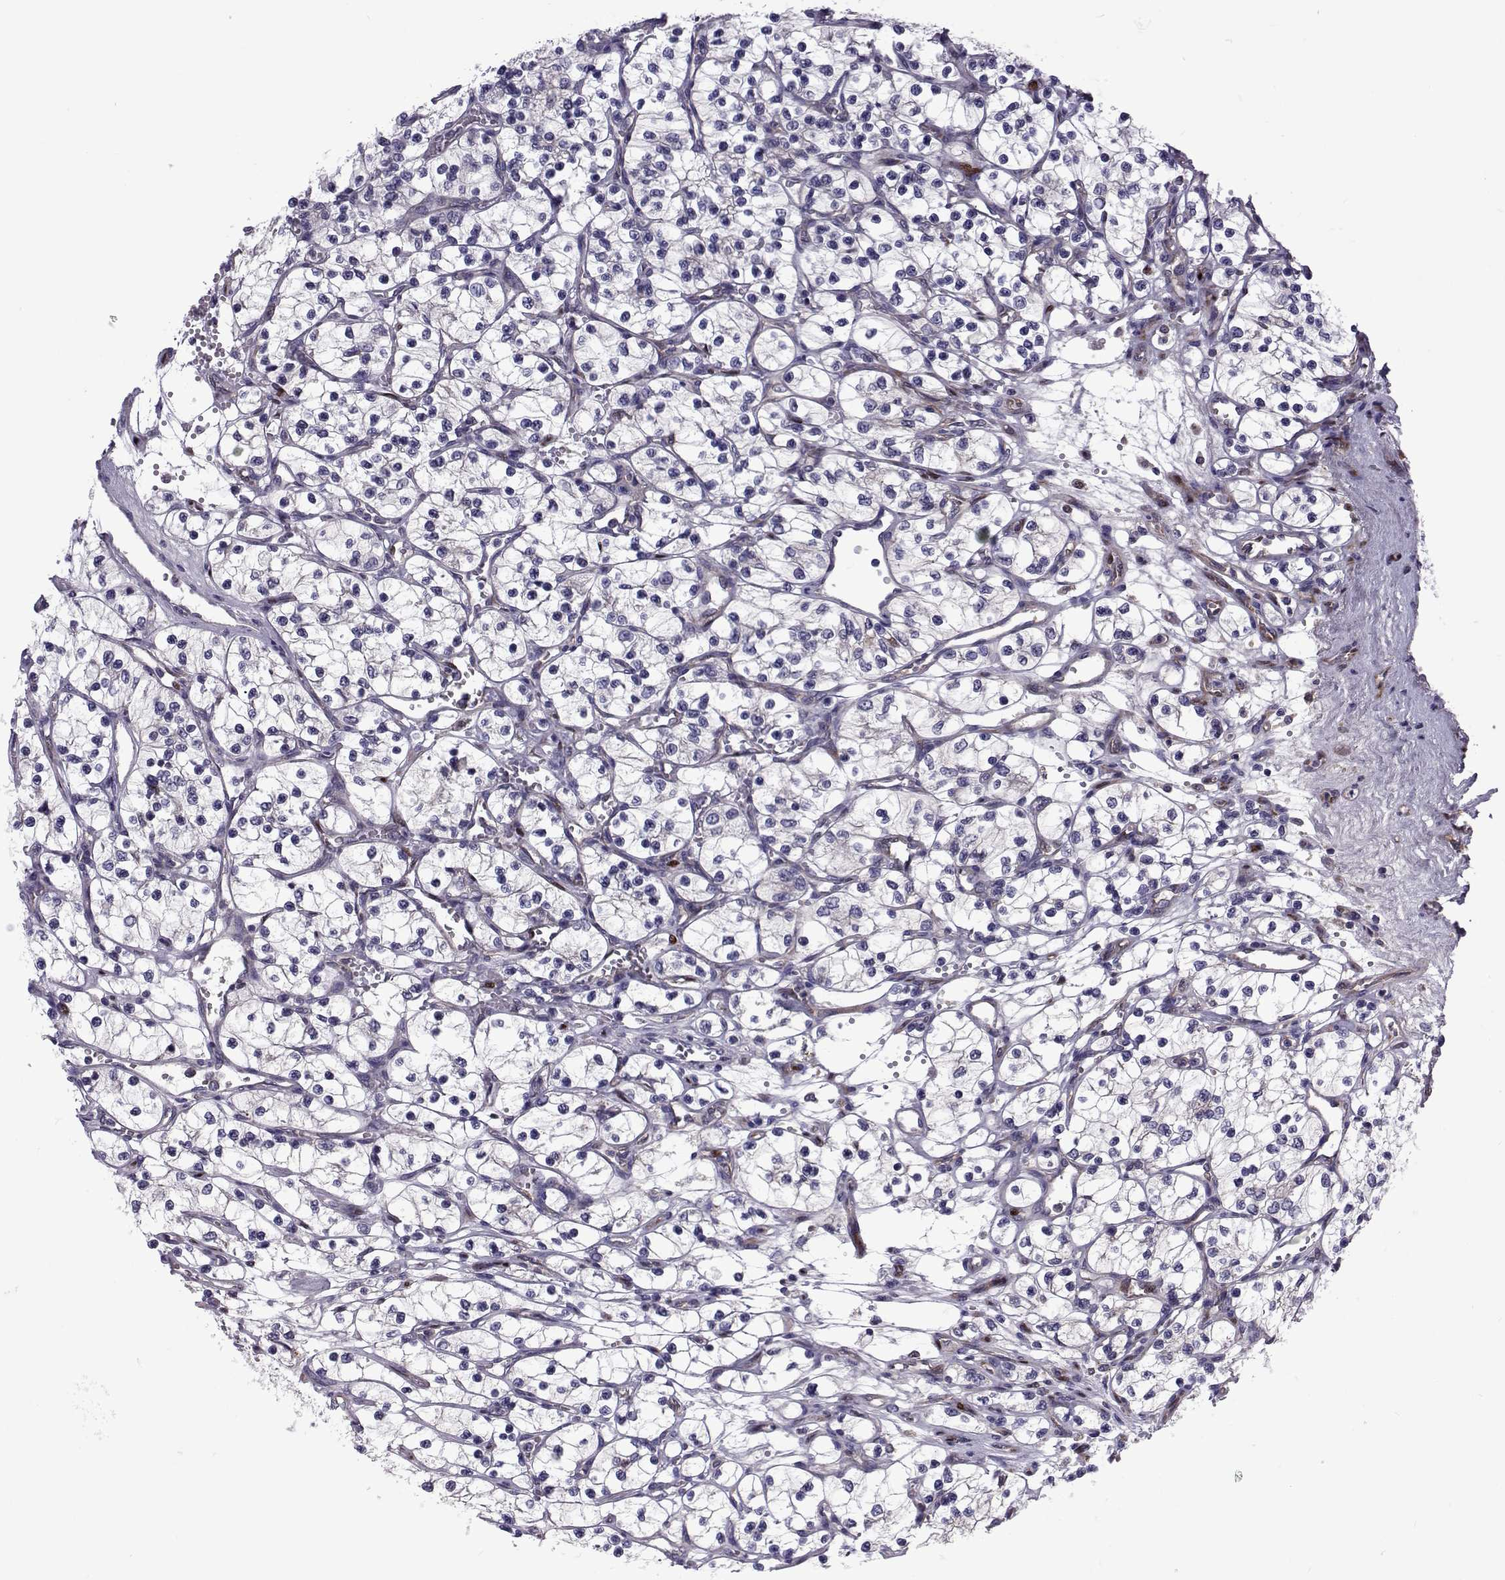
{"staining": {"intensity": "negative", "quantity": "none", "location": "none"}, "tissue": "renal cancer", "cell_type": "Tumor cells", "image_type": "cancer", "snomed": [{"axis": "morphology", "description": "Adenocarcinoma, NOS"}, {"axis": "topography", "description": "Kidney"}], "caption": "This is a photomicrograph of immunohistochemistry staining of renal cancer (adenocarcinoma), which shows no expression in tumor cells.", "gene": "TCF15", "patient": {"sex": "female", "age": 69}}